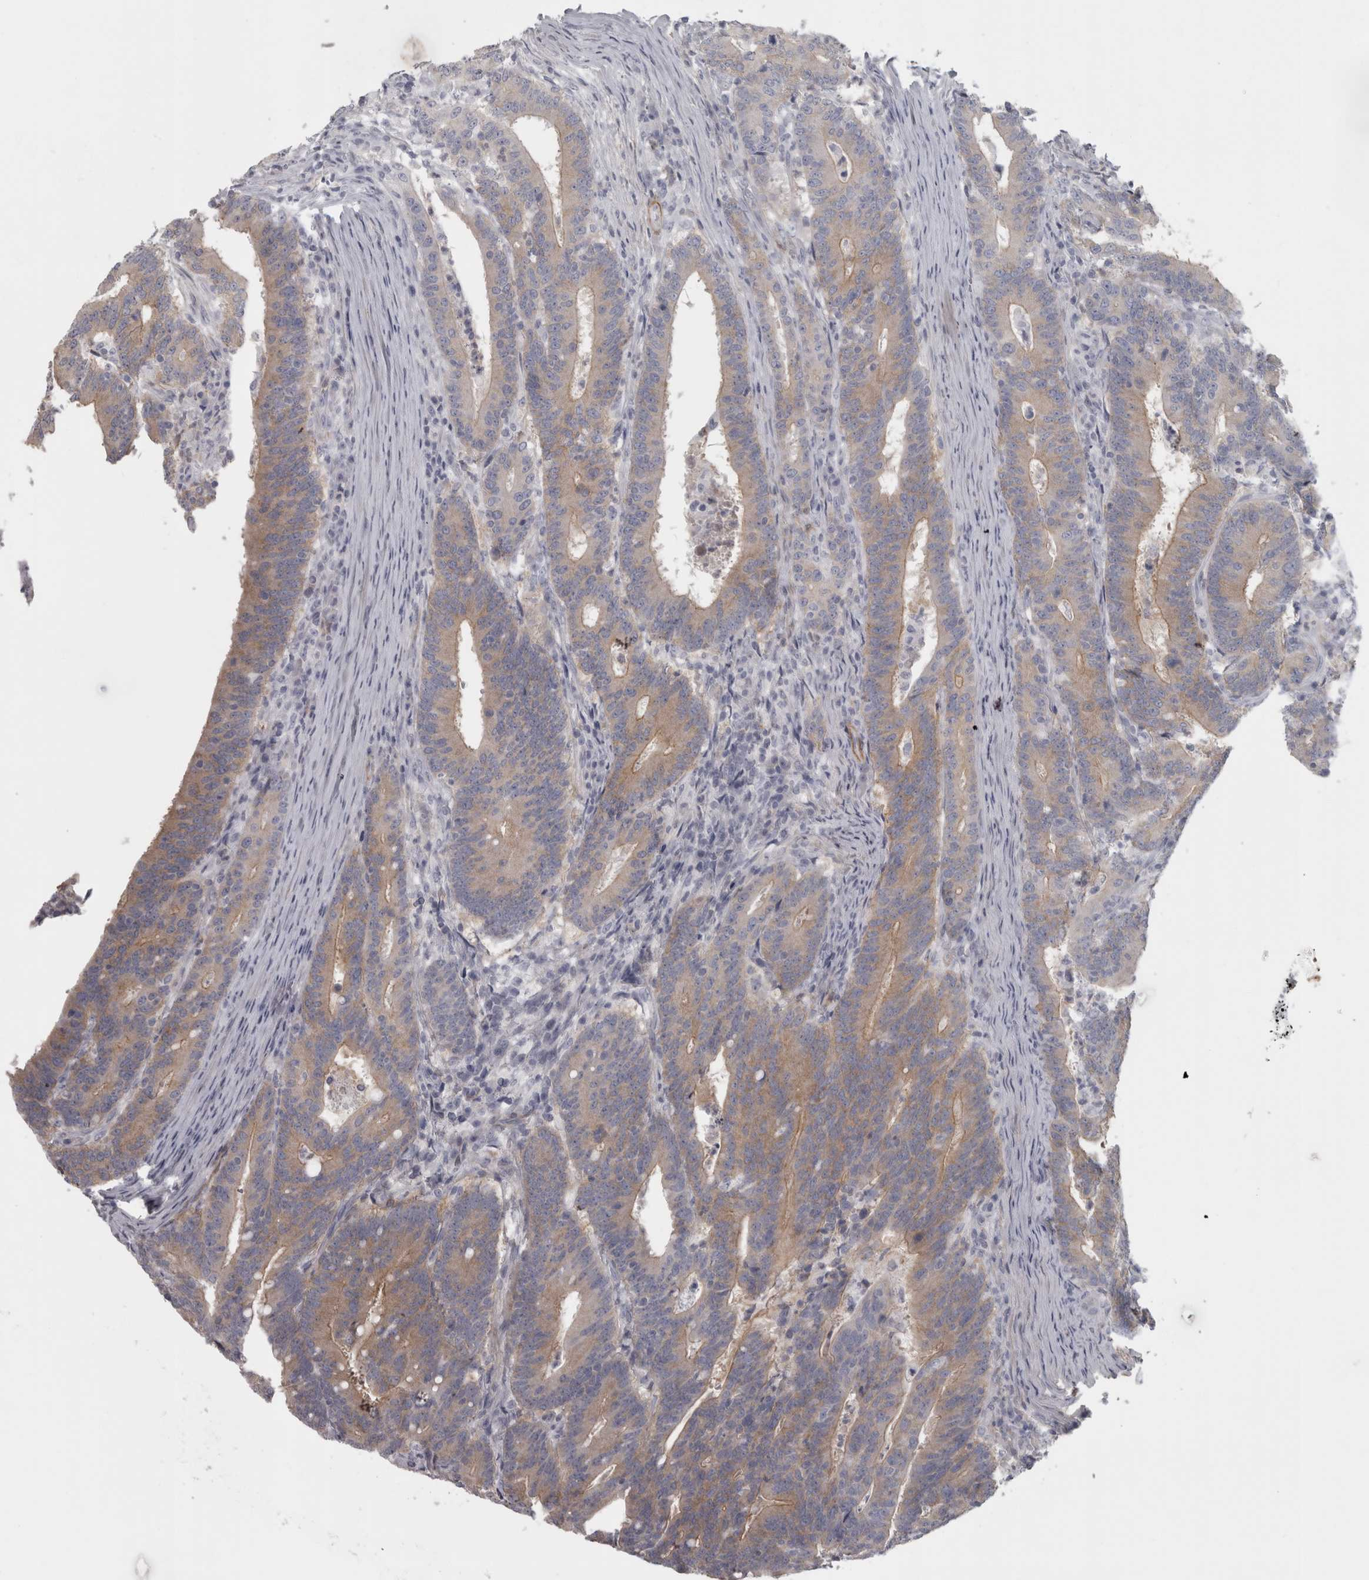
{"staining": {"intensity": "moderate", "quantity": ">75%", "location": "cytoplasmic/membranous"}, "tissue": "colorectal cancer", "cell_type": "Tumor cells", "image_type": "cancer", "snomed": [{"axis": "morphology", "description": "Adenocarcinoma, NOS"}, {"axis": "topography", "description": "Colon"}], "caption": "Moderate cytoplasmic/membranous staining for a protein is seen in approximately >75% of tumor cells of adenocarcinoma (colorectal) using immunohistochemistry.", "gene": "PPP1R12B", "patient": {"sex": "female", "age": 66}}